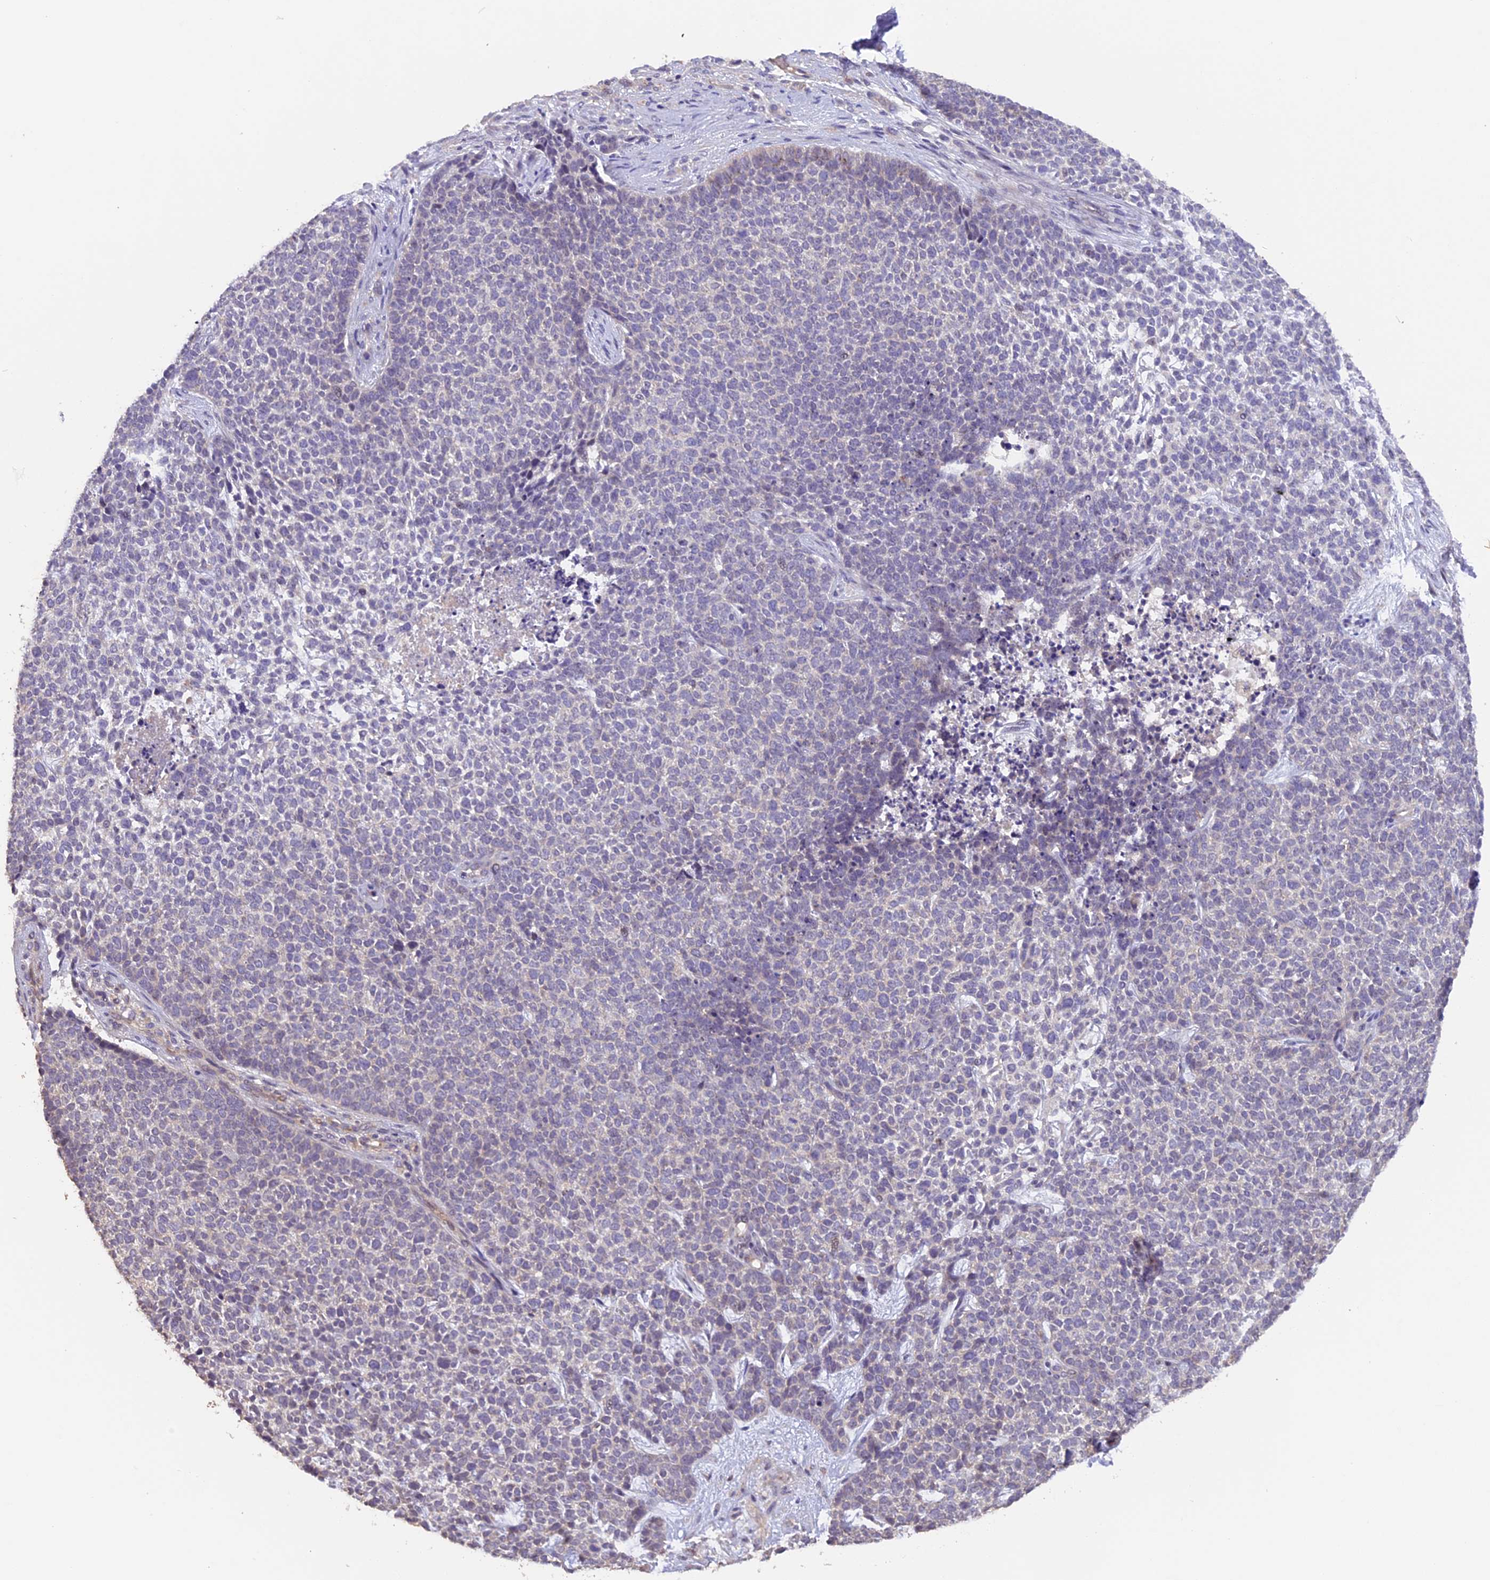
{"staining": {"intensity": "negative", "quantity": "none", "location": "none"}, "tissue": "skin cancer", "cell_type": "Tumor cells", "image_type": "cancer", "snomed": [{"axis": "morphology", "description": "Basal cell carcinoma"}, {"axis": "topography", "description": "Skin"}], "caption": "Immunohistochemistry (IHC) of human skin cancer shows no staining in tumor cells.", "gene": "GNB5", "patient": {"sex": "female", "age": 84}}